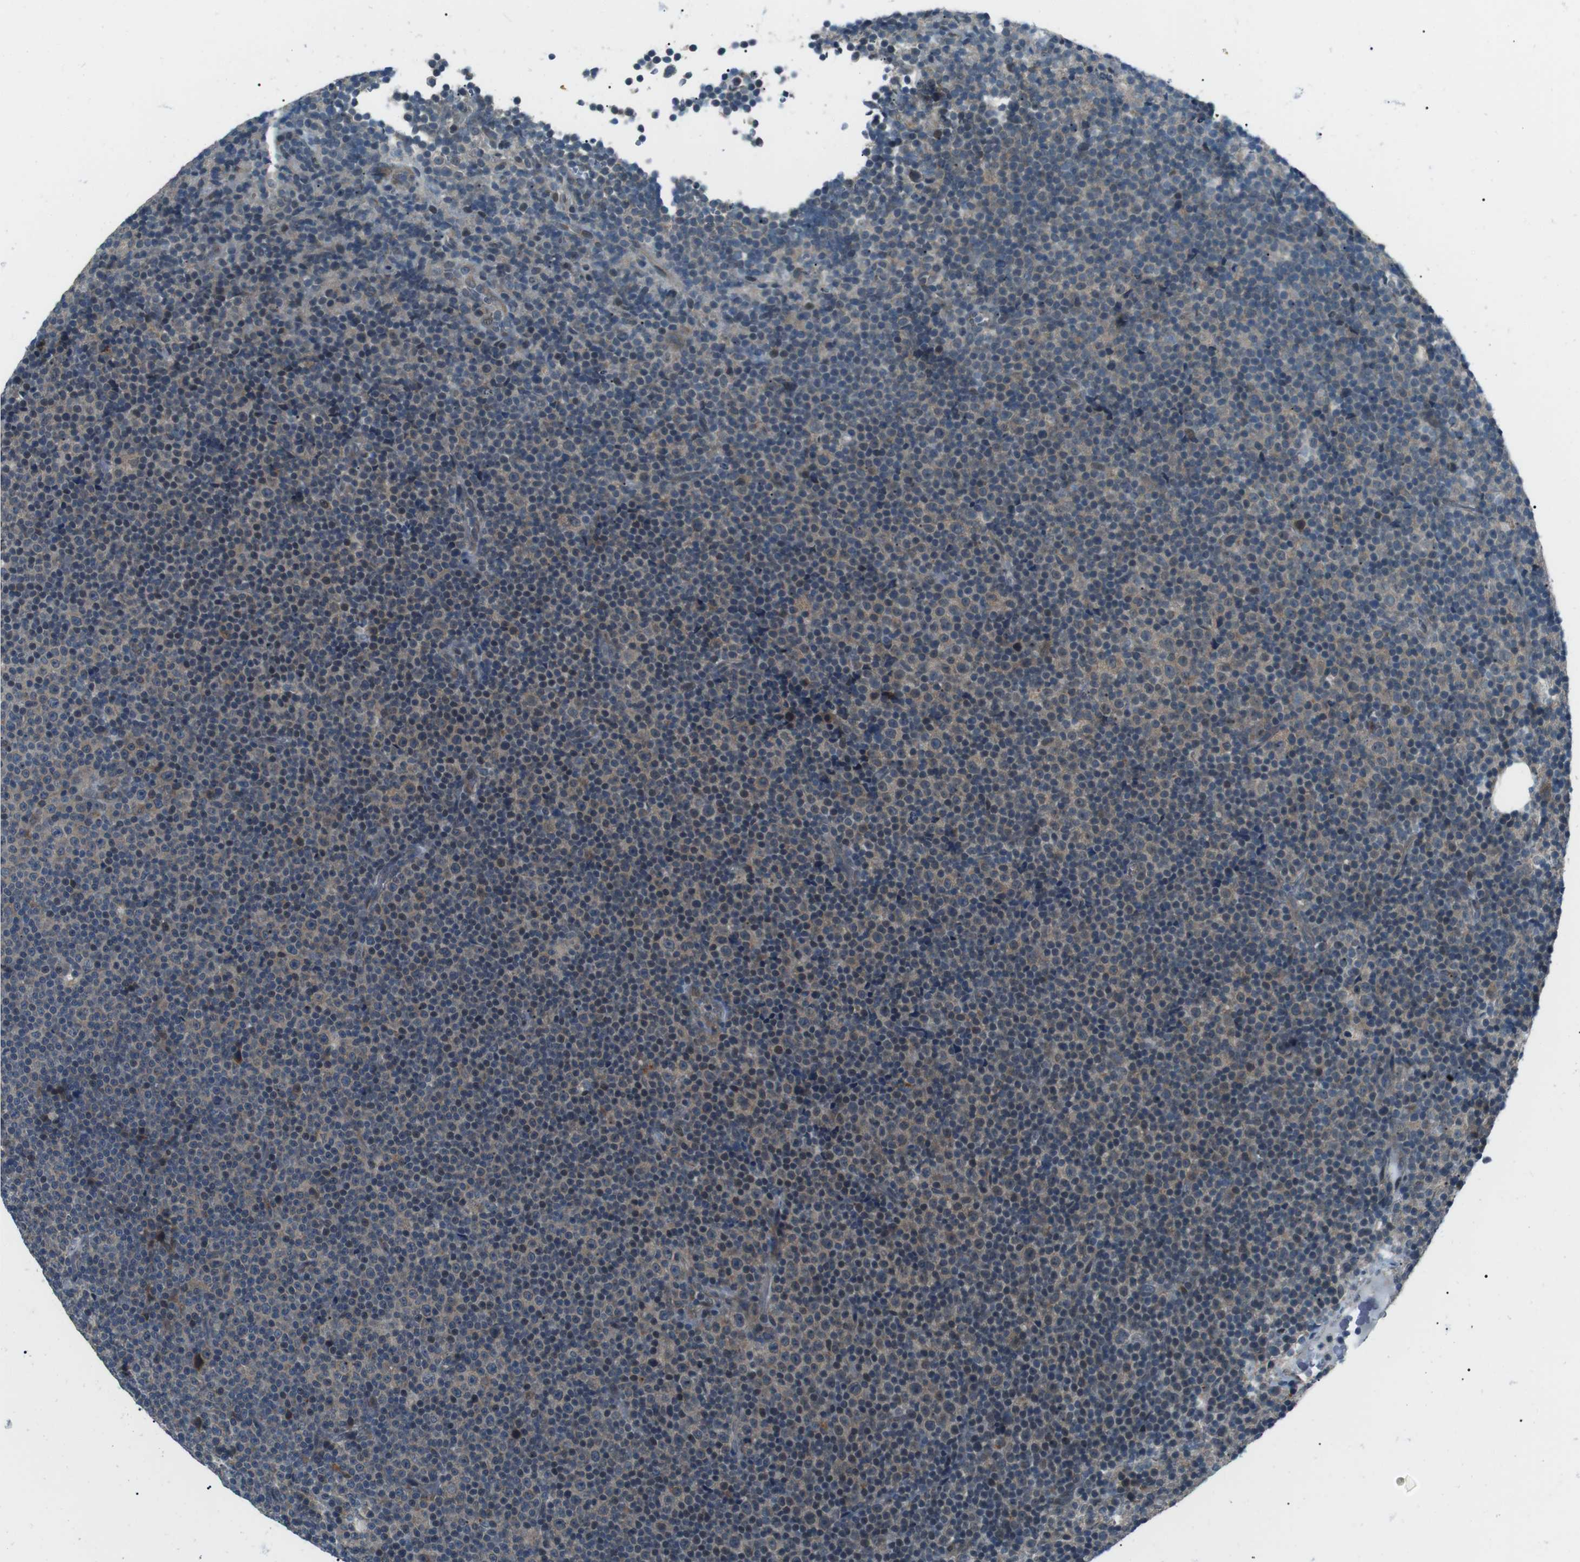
{"staining": {"intensity": "negative", "quantity": "none", "location": "none"}, "tissue": "lymphoma", "cell_type": "Tumor cells", "image_type": "cancer", "snomed": [{"axis": "morphology", "description": "Malignant lymphoma, non-Hodgkin's type, Low grade"}, {"axis": "topography", "description": "Lymph node"}], "caption": "The image reveals no significant expression in tumor cells of malignant lymphoma, non-Hodgkin's type (low-grade).", "gene": "LRIG2", "patient": {"sex": "female", "age": 67}}